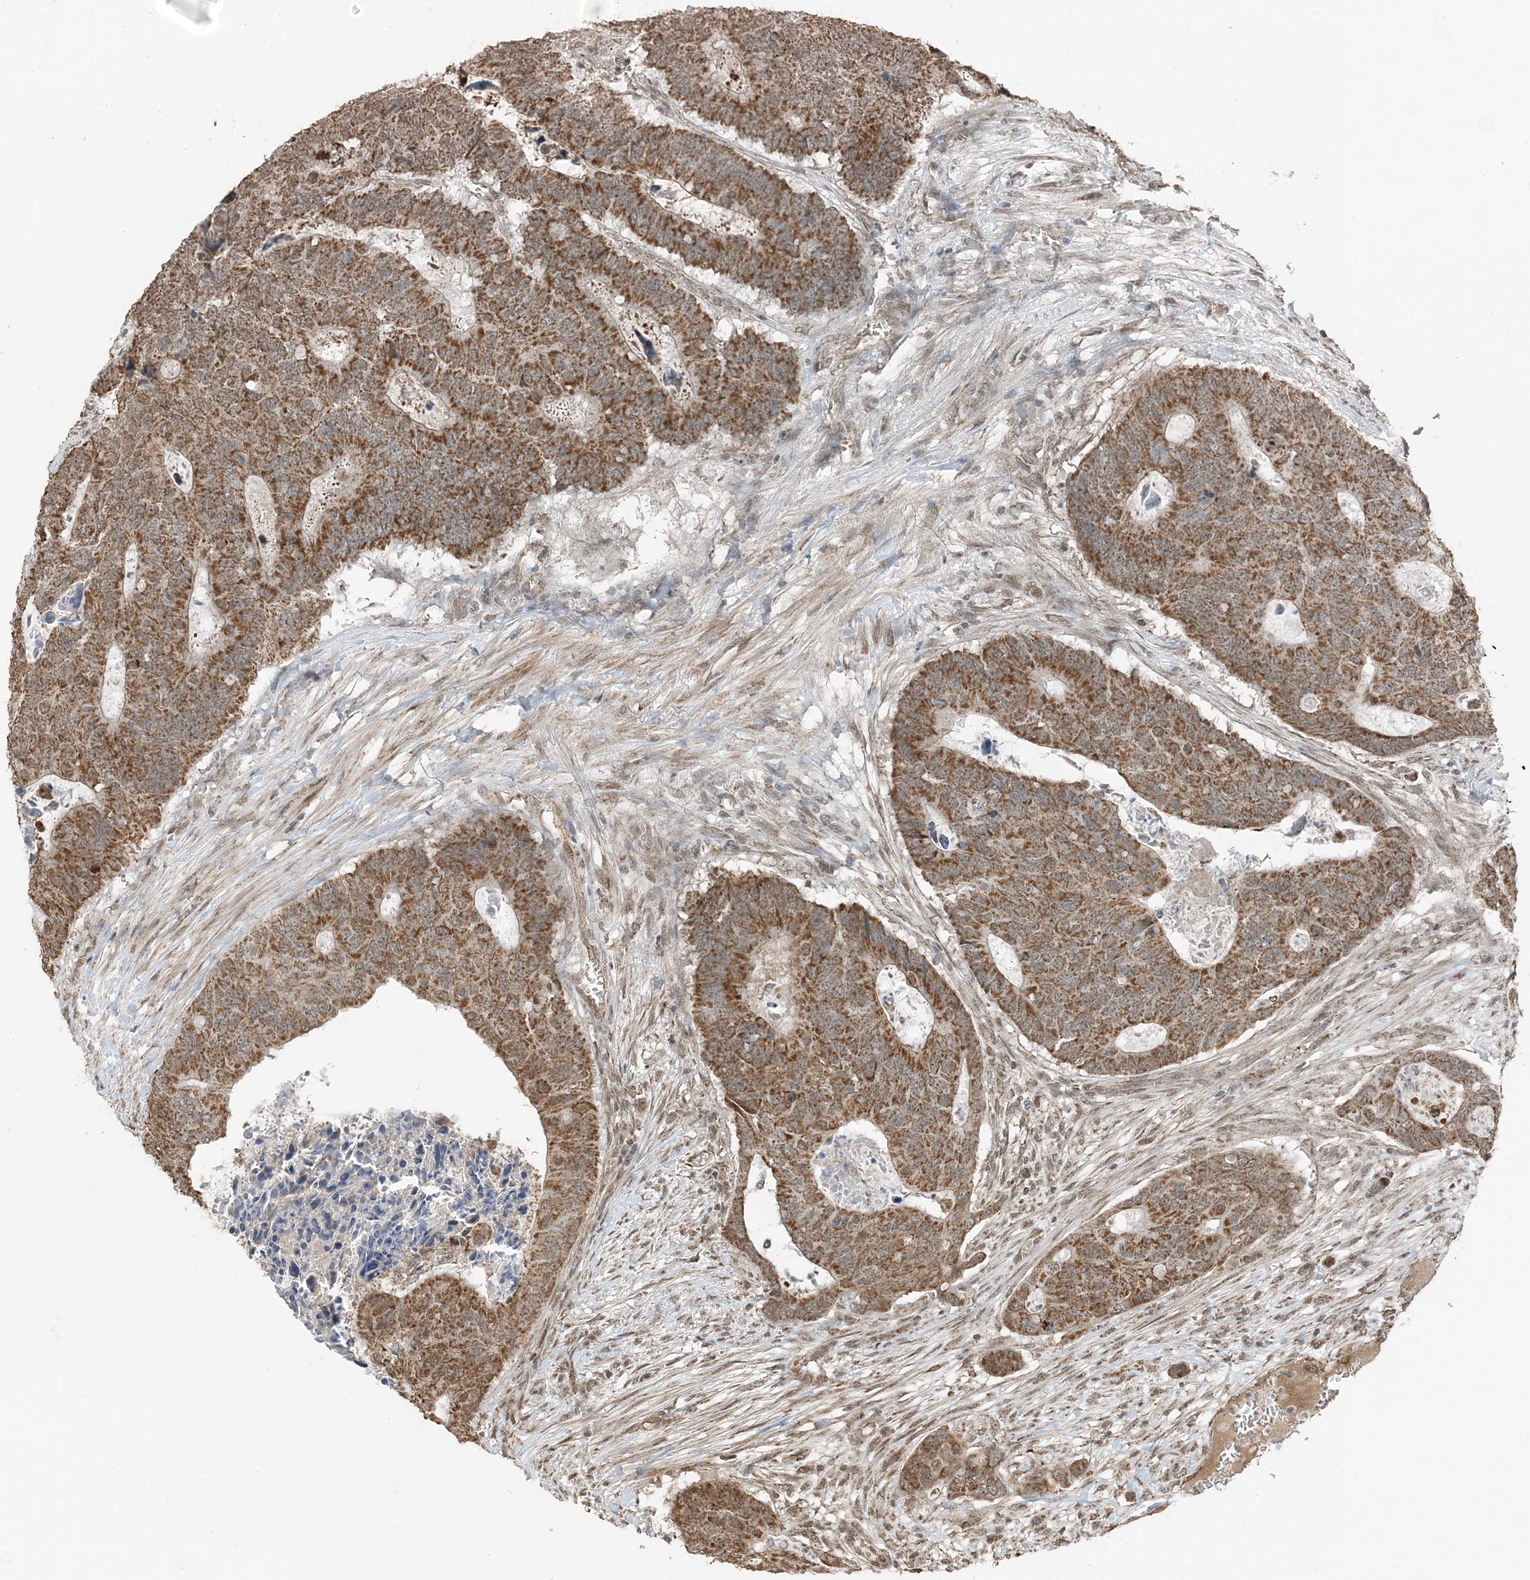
{"staining": {"intensity": "moderate", "quantity": ">75%", "location": "cytoplasmic/membranous"}, "tissue": "colorectal cancer", "cell_type": "Tumor cells", "image_type": "cancer", "snomed": [{"axis": "morphology", "description": "Adenocarcinoma, NOS"}, {"axis": "topography", "description": "Colon"}], "caption": "IHC of human adenocarcinoma (colorectal) reveals medium levels of moderate cytoplasmic/membranous staining in about >75% of tumor cells.", "gene": "PILRB", "patient": {"sex": "male", "age": 87}}